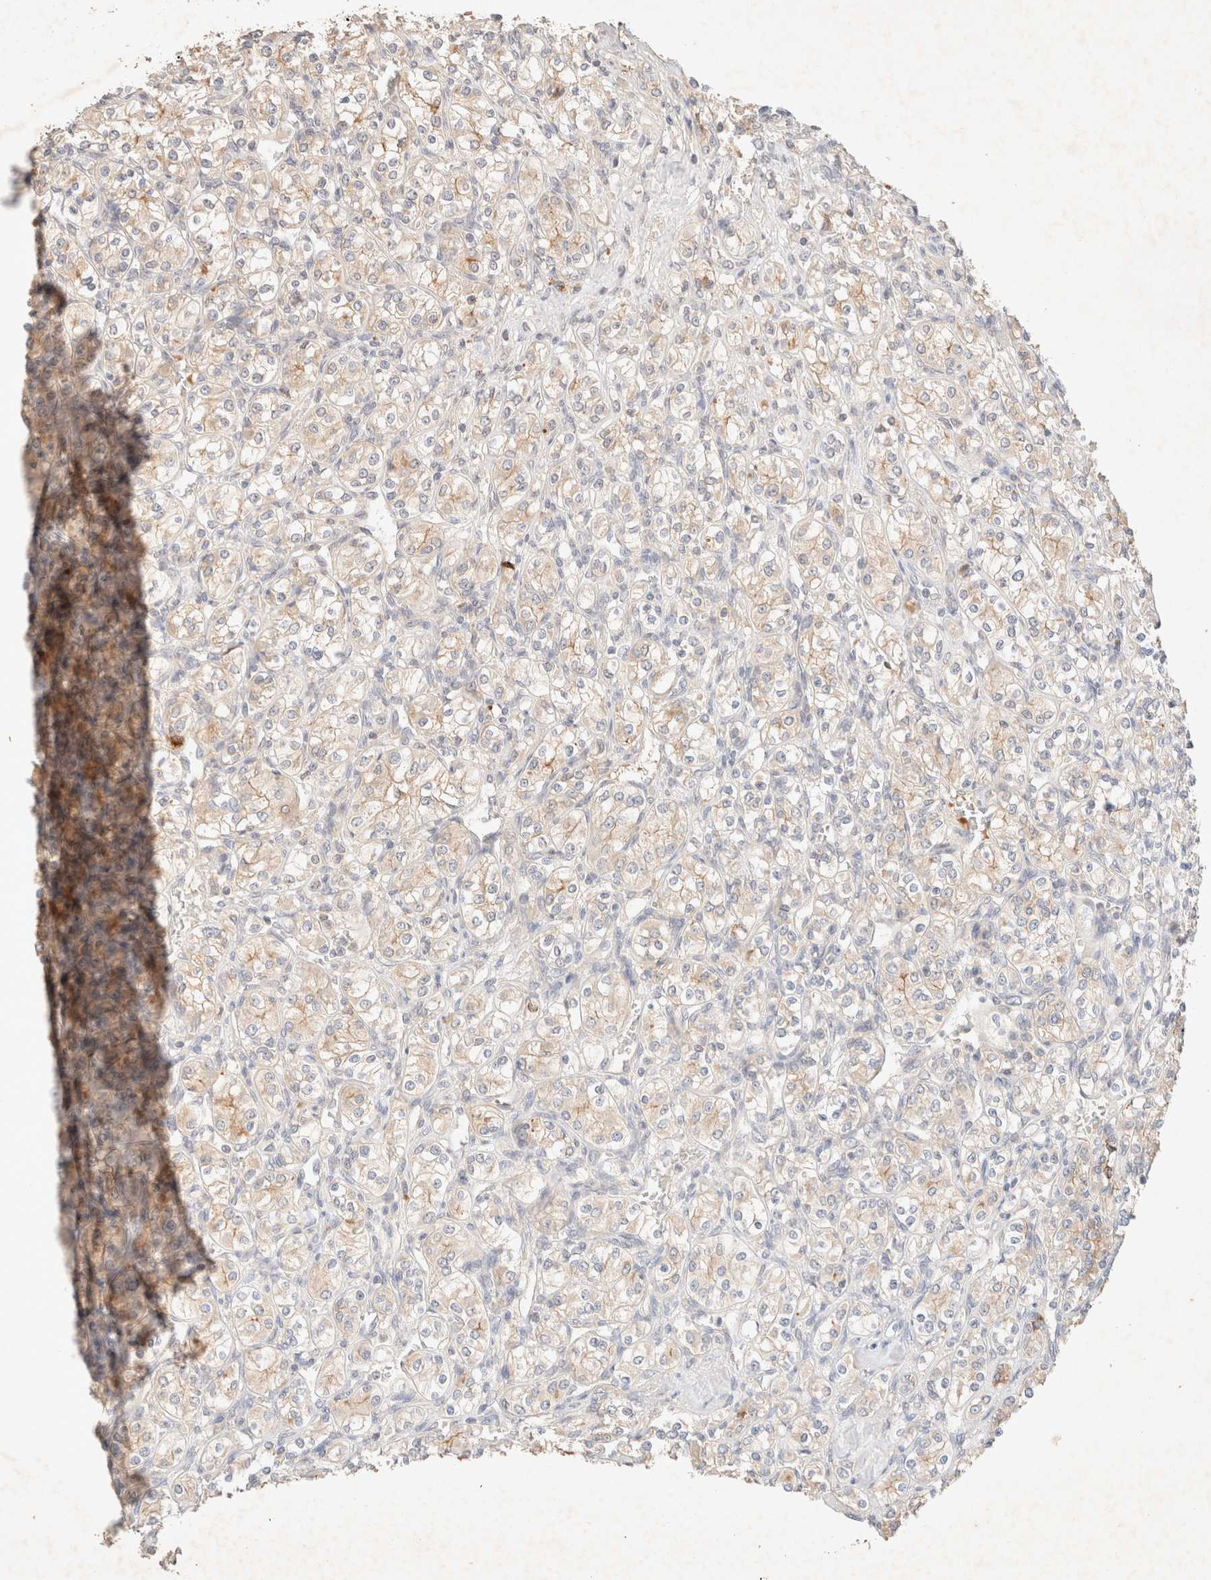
{"staining": {"intensity": "weak", "quantity": "<25%", "location": "cytoplasmic/membranous"}, "tissue": "renal cancer", "cell_type": "Tumor cells", "image_type": "cancer", "snomed": [{"axis": "morphology", "description": "Adenocarcinoma, NOS"}, {"axis": "topography", "description": "Kidney"}], "caption": "The histopathology image reveals no significant staining in tumor cells of adenocarcinoma (renal).", "gene": "SARM1", "patient": {"sex": "male", "age": 77}}